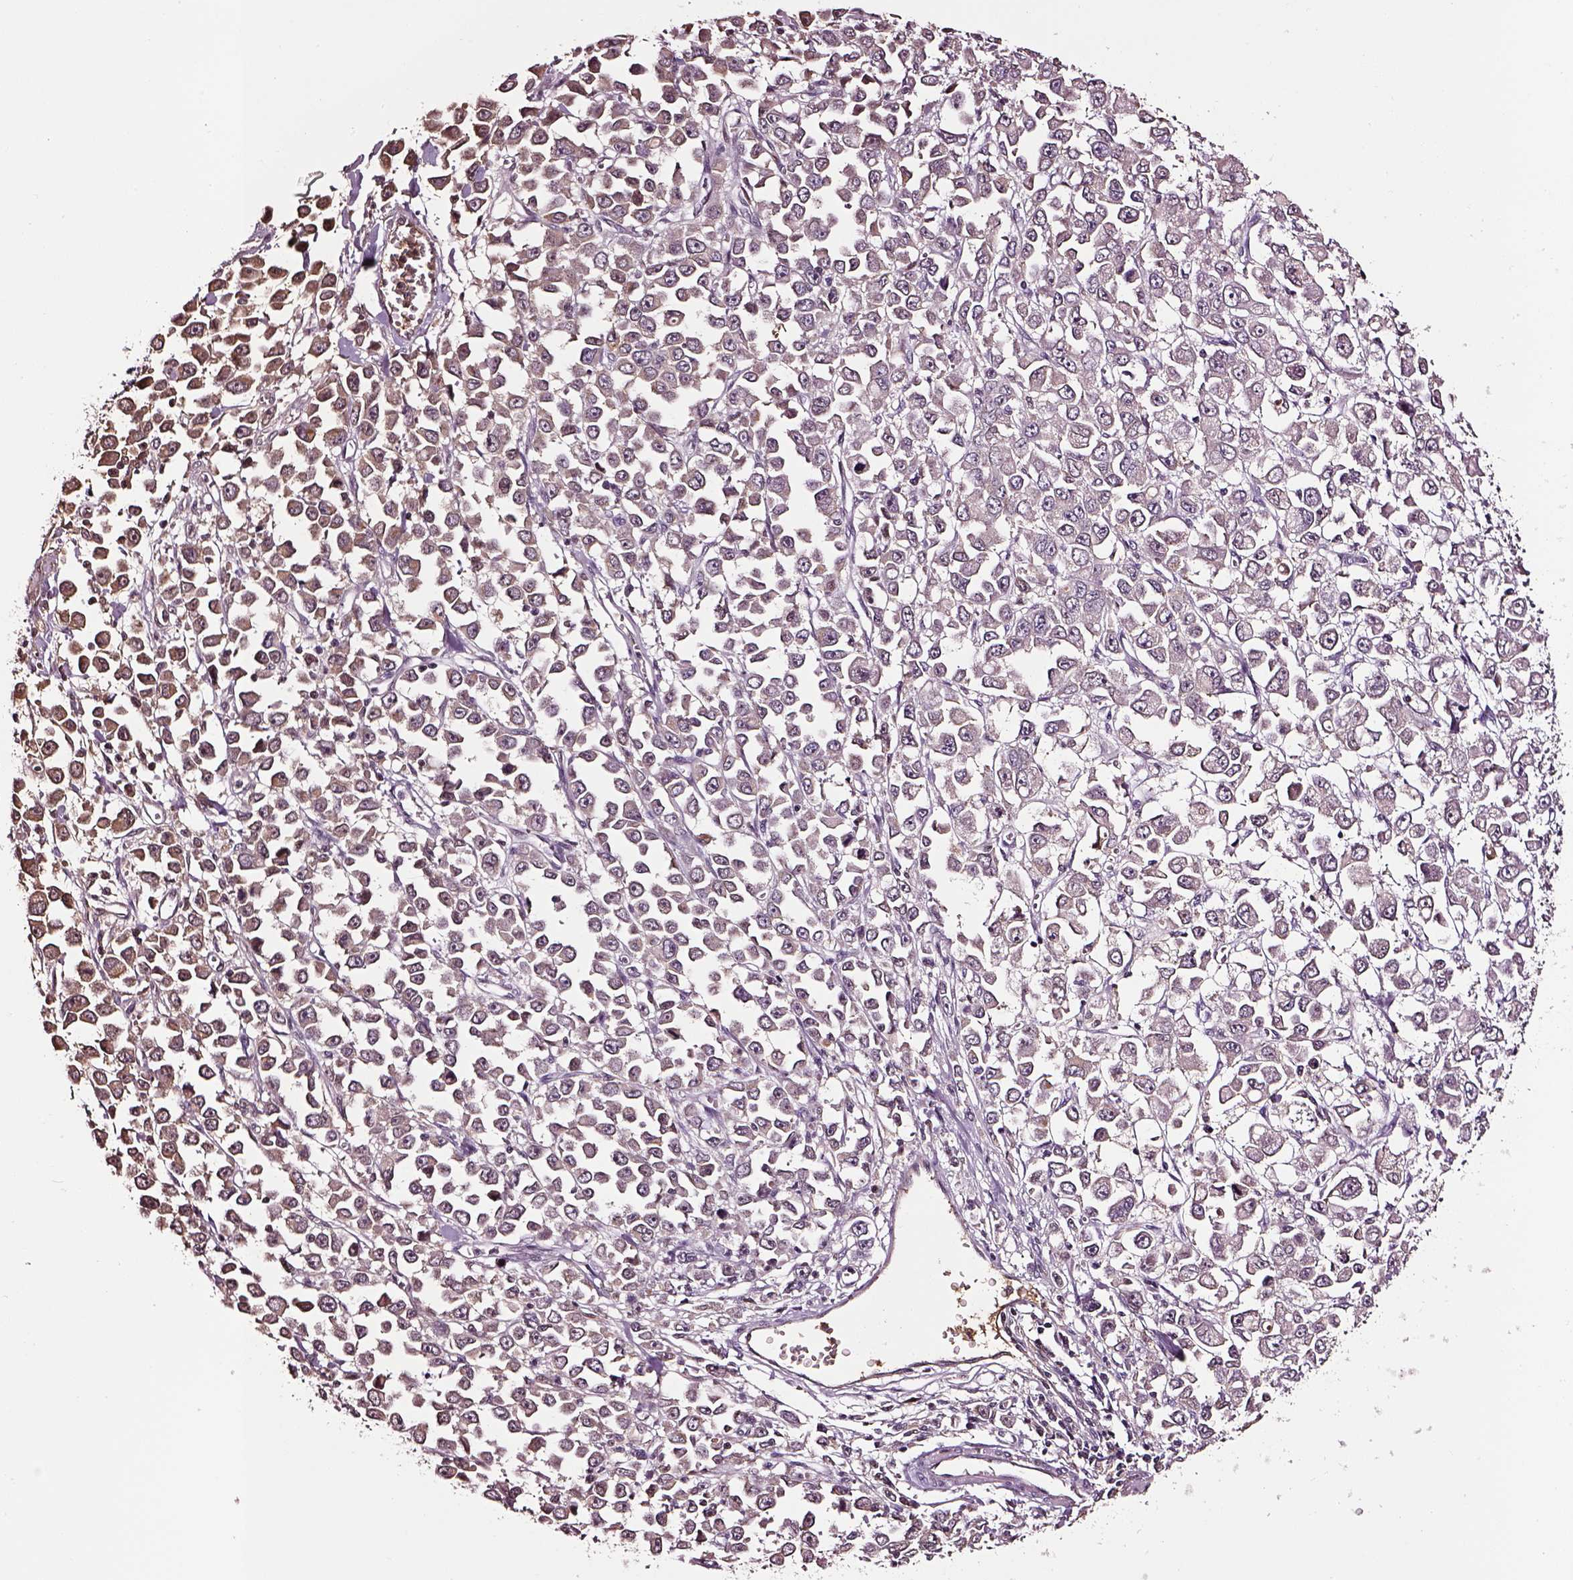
{"staining": {"intensity": "weak", "quantity": "25%-75%", "location": "cytoplasmic/membranous"}, "tissue": "stomach cancer", "cell_type": "Tumor cells", "image_type": "cancer", "snomed": [{"axis": "morphology", "description": "Adenocarcinoma, NOS"}, {"axis": "topography", "description": "Stomach, upper"}], "caption": "Protein expression analysis of stomach adenocarcinoma displays weak cytoplasmic/membranous positivity in approximately 25%-75% of tumor cells.", "gene": "TF", "patient": {"sex": "male", "age": 70}}